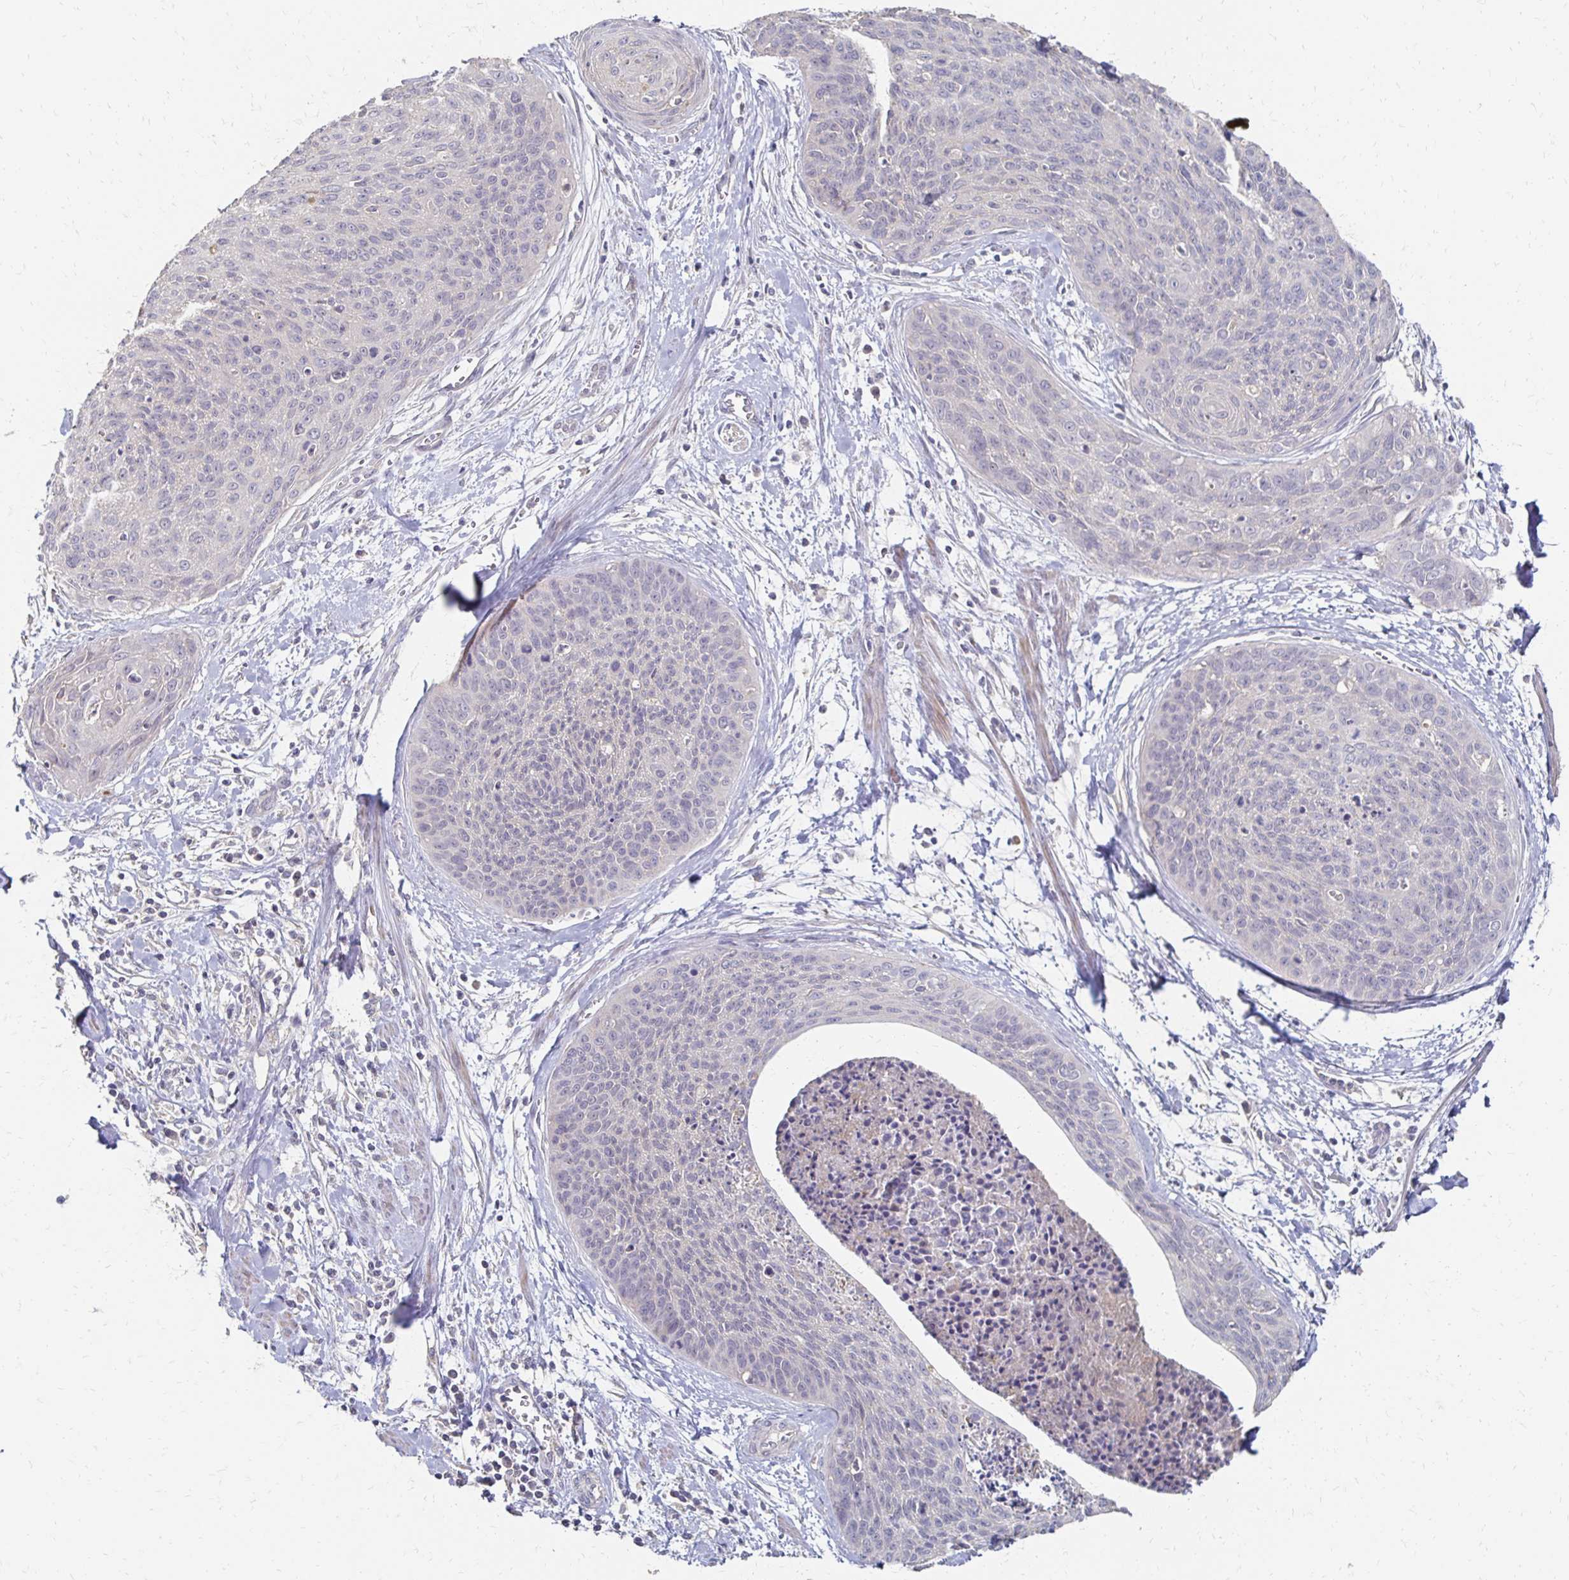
{"staining": {"intensity": "negative", "quantity": "none", "location": "none"}, "tissue": "cervical cancer", "cell_type": "Tumor cells", "image_type": "cancer", "snomed": [{"axis": "morphology", "description": "Squamous cell carcinoma, NOS"}, {"axis": "topography", "description": "Cervix"}], "caption": "Tumor cells are negative for protein expression in human cervical squamous cell carcinoma.", "gene": "ZNF727", "patient": {"sex": "female", "age": 55}}